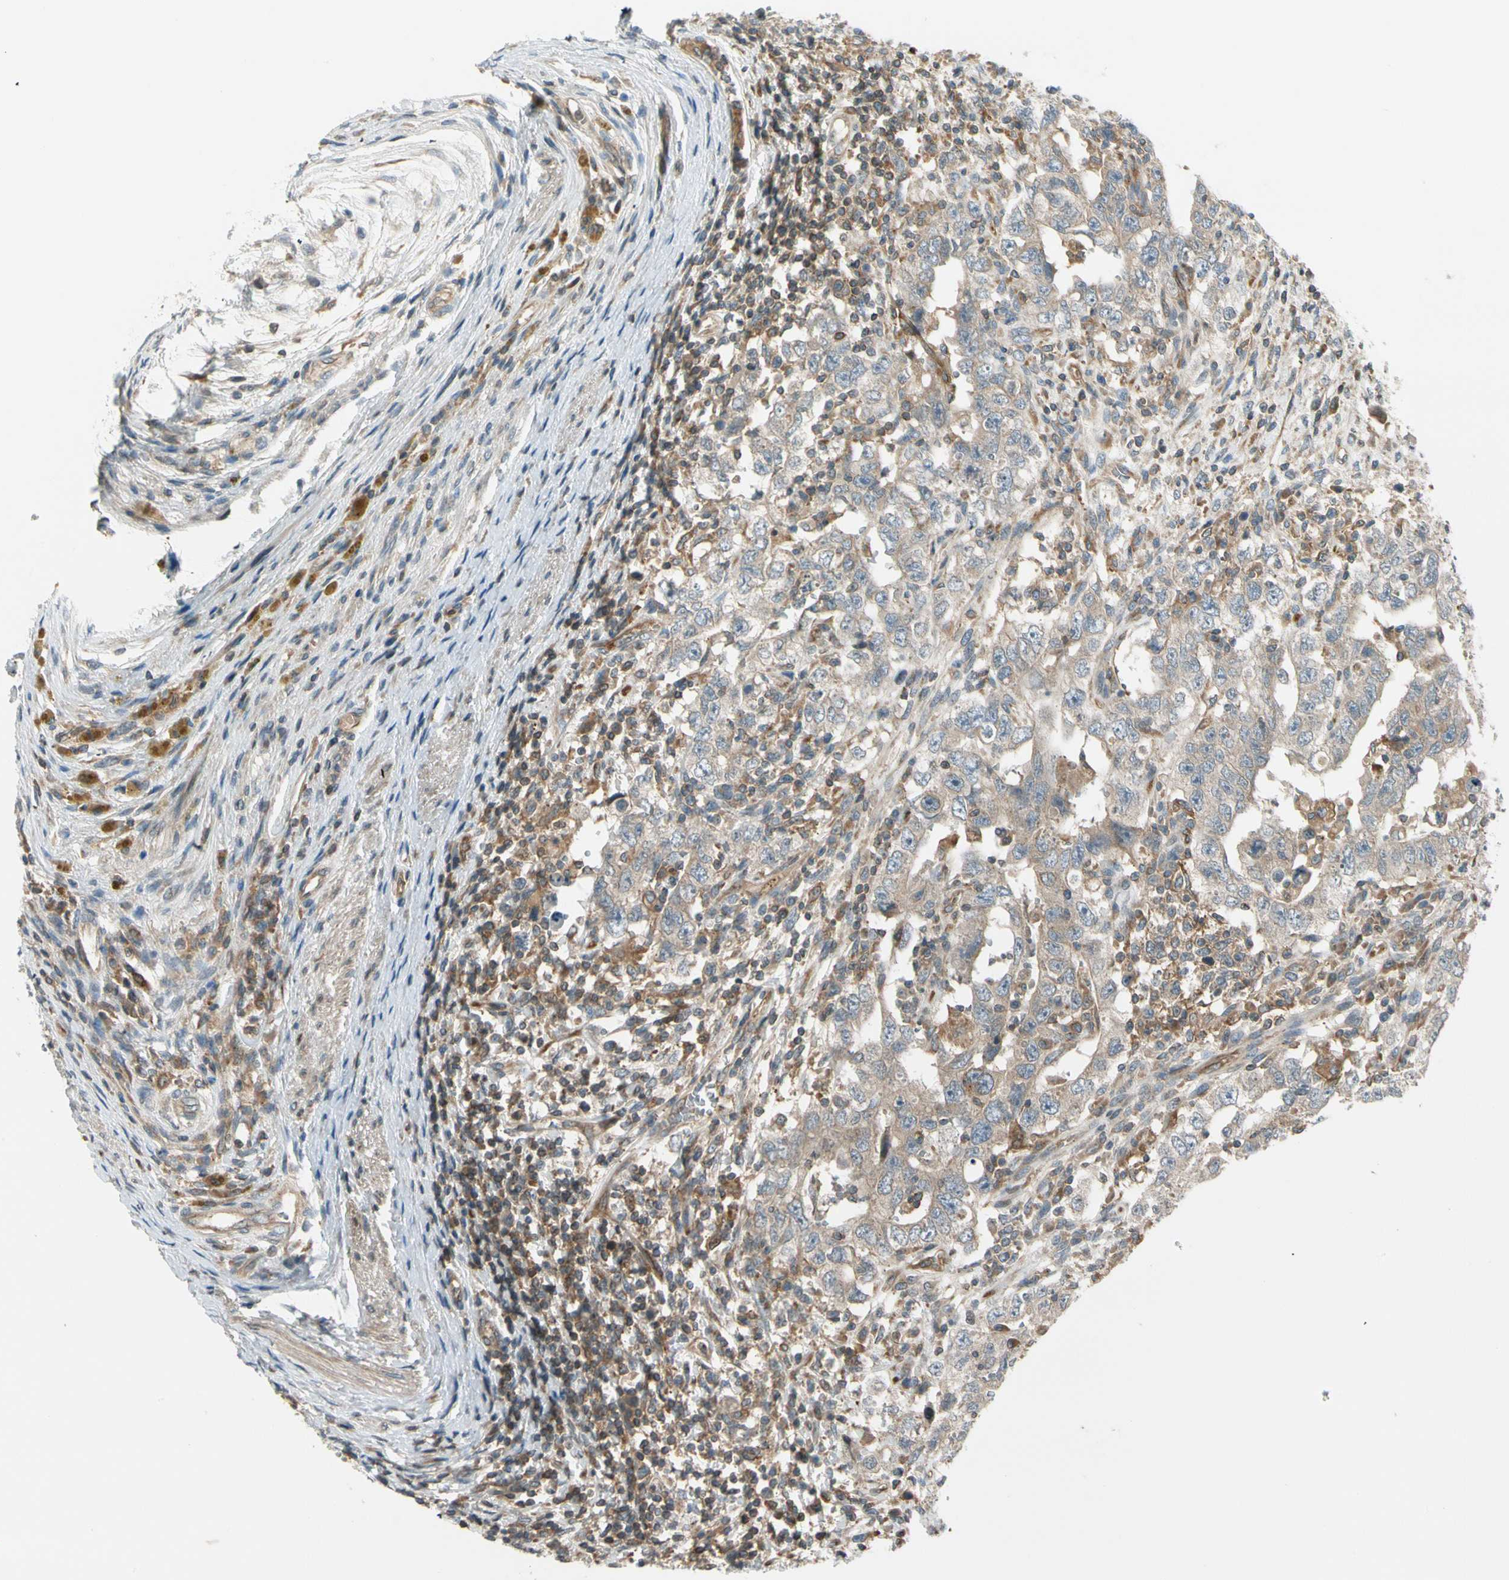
{"staining": {"intensity": "weak", "quantity": ">75%", "location": "cytoplasmic/membranous"}, "tissue": "testis cancer", "cell_type": "Tumor cells", "image_type": "cancer", "snomed": [{"axis": "morphology", "description": "Carcinoma, Embryonal, NOS"}, {"axis": "topography", "description": "Testis"}], "caption": "Human testis cancer stained with a protein marker displays weak staining in tumor cells.", "gene": "TRIO", "patient": {"sex": "male", "age": 26}}